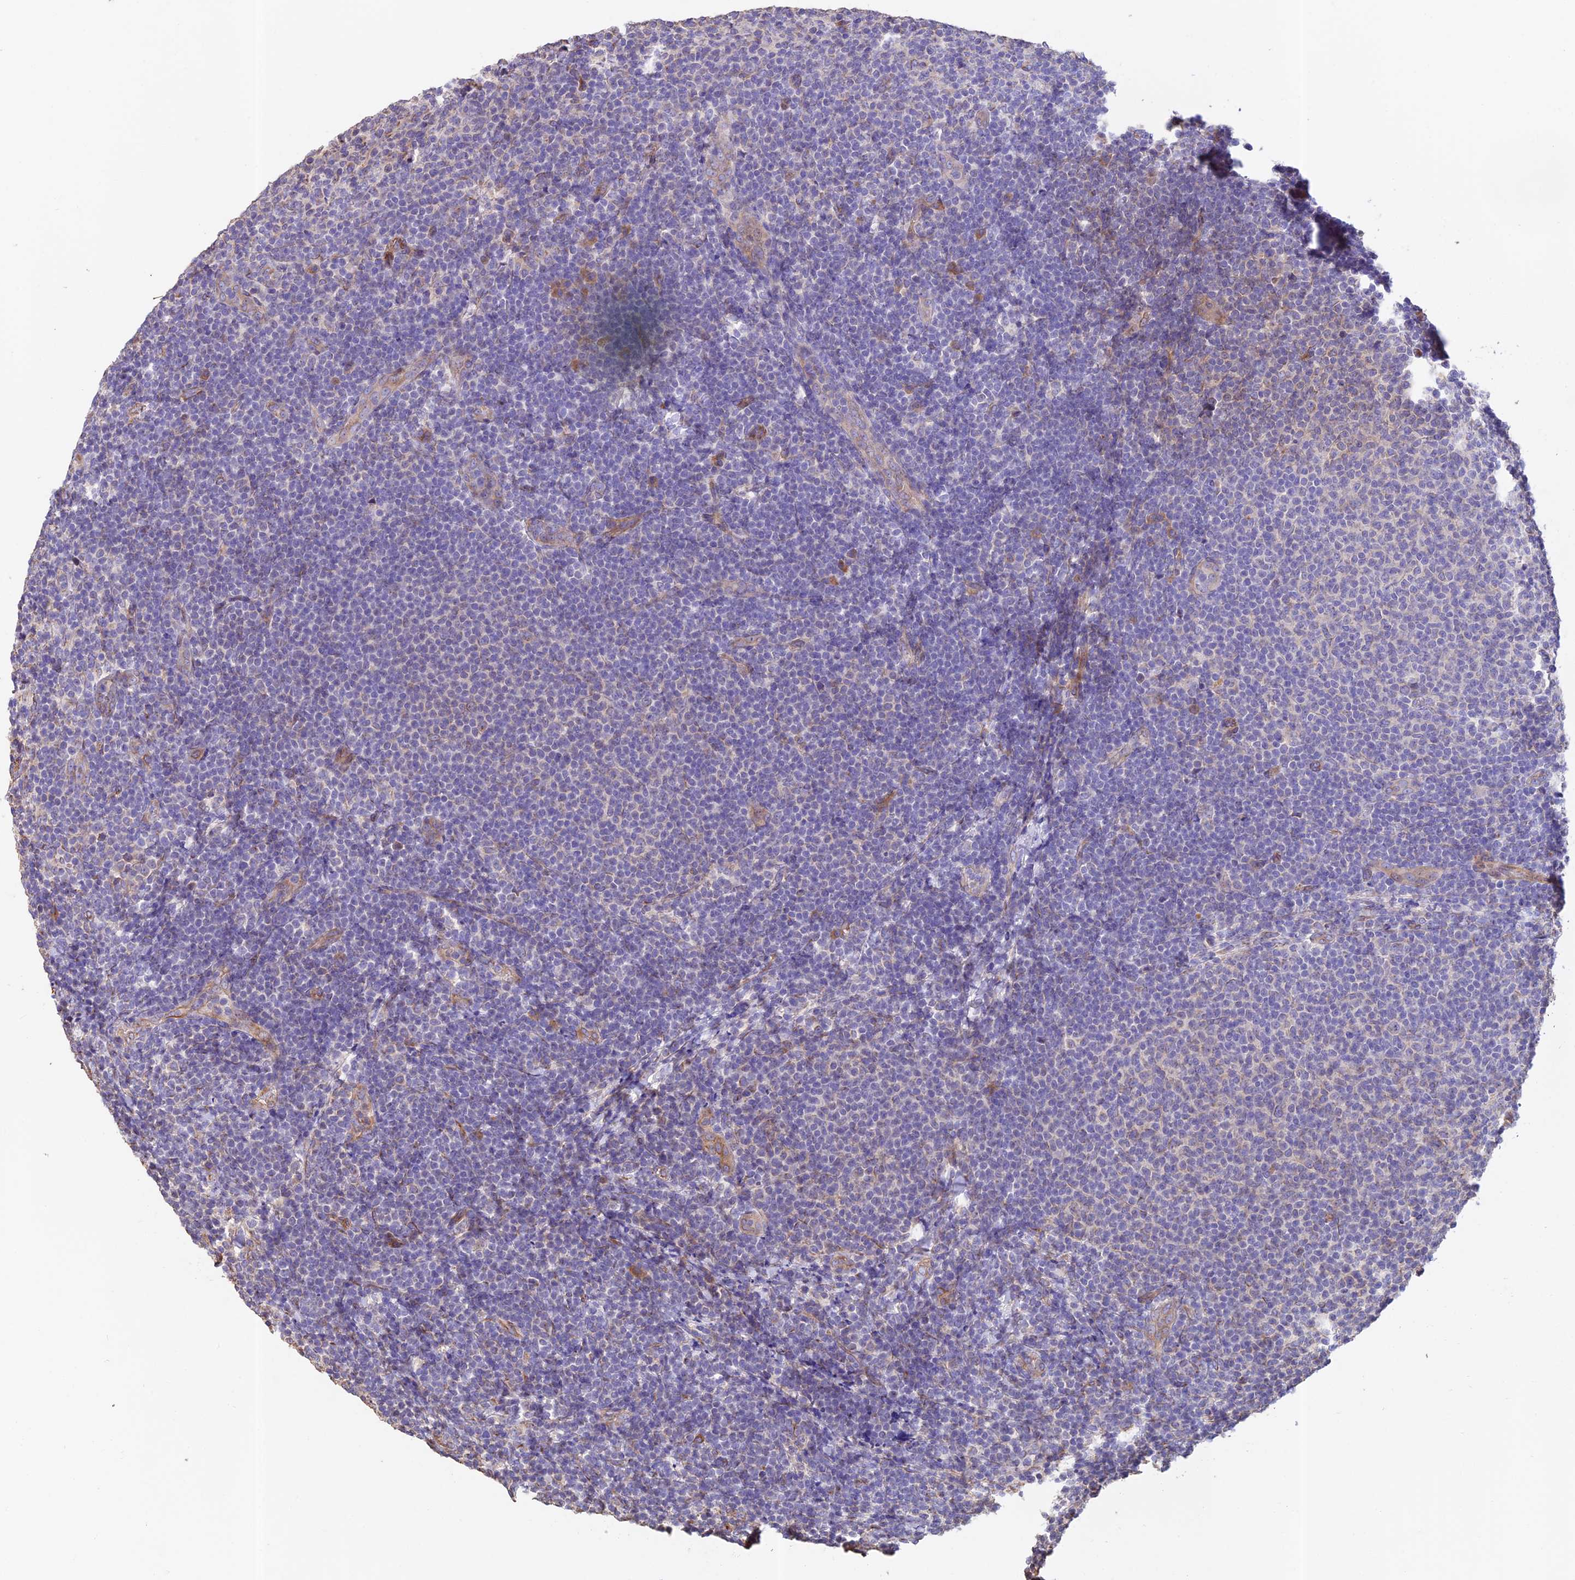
{"staining": {"intensity": "negative", "quantity": "none", "location": "none"}, "tissue": "lymphoma", "cell_type": "Tumor cells", "image_type": "cancer", "snomed": [{"axis": "morphology", "description": "Malignant lymphoma, non-Hodgkin's type, Low grade"}, {"axis": "topography", "description": "Lymph node"}], "caption": "Tumor cells show no significant protein positivity in low-grade malignant lymphoma, non-Hodgkin's type.", "gene": "EMC3", "patient": {"sex": "male", "age": 66}}